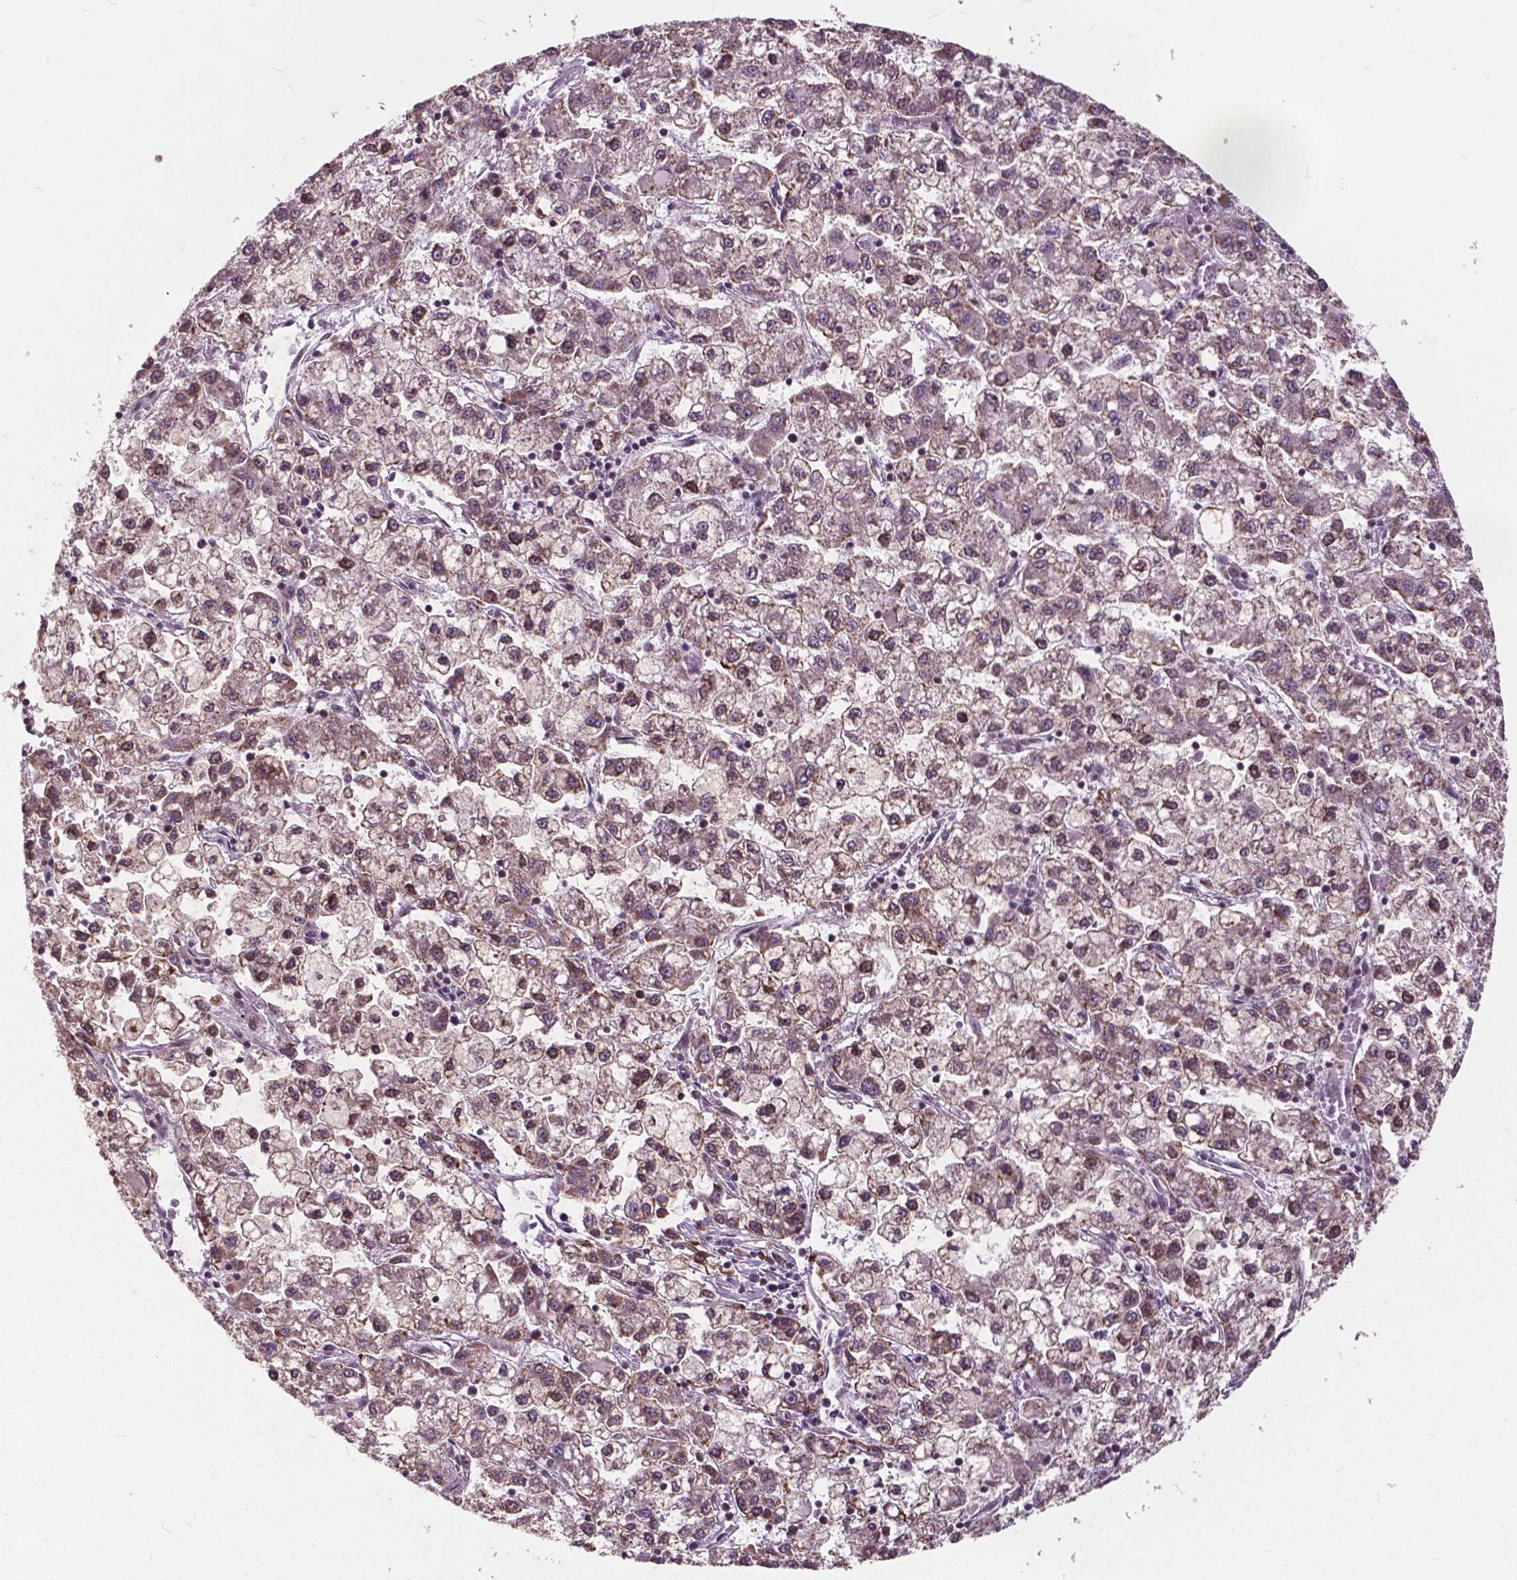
{"staining": {"intensity": "weak", "quantity": ">75%", "location": "cytoplasmic/membranous,nuclear"}, "tissue": "liver cancer", "cell_type": "Tumor cells", "image_type": "cancer", "snomed": [{"axis": "morphology", "description": "Carcinoma, Hepatocellular, NOS"}, {"axis": "topography", "description": "Liver"}], "caption": "Protein staining of hepatocellular carcinoma (liver) tissue shows weak cytoplasmic/membranous and nuclear positivity in about >75% of tumor cells. (DAB = brown stain, brightfield microscopy at high magnification).", "gene": "MSH2", "patient": {"sex": "male", "age": 40}}